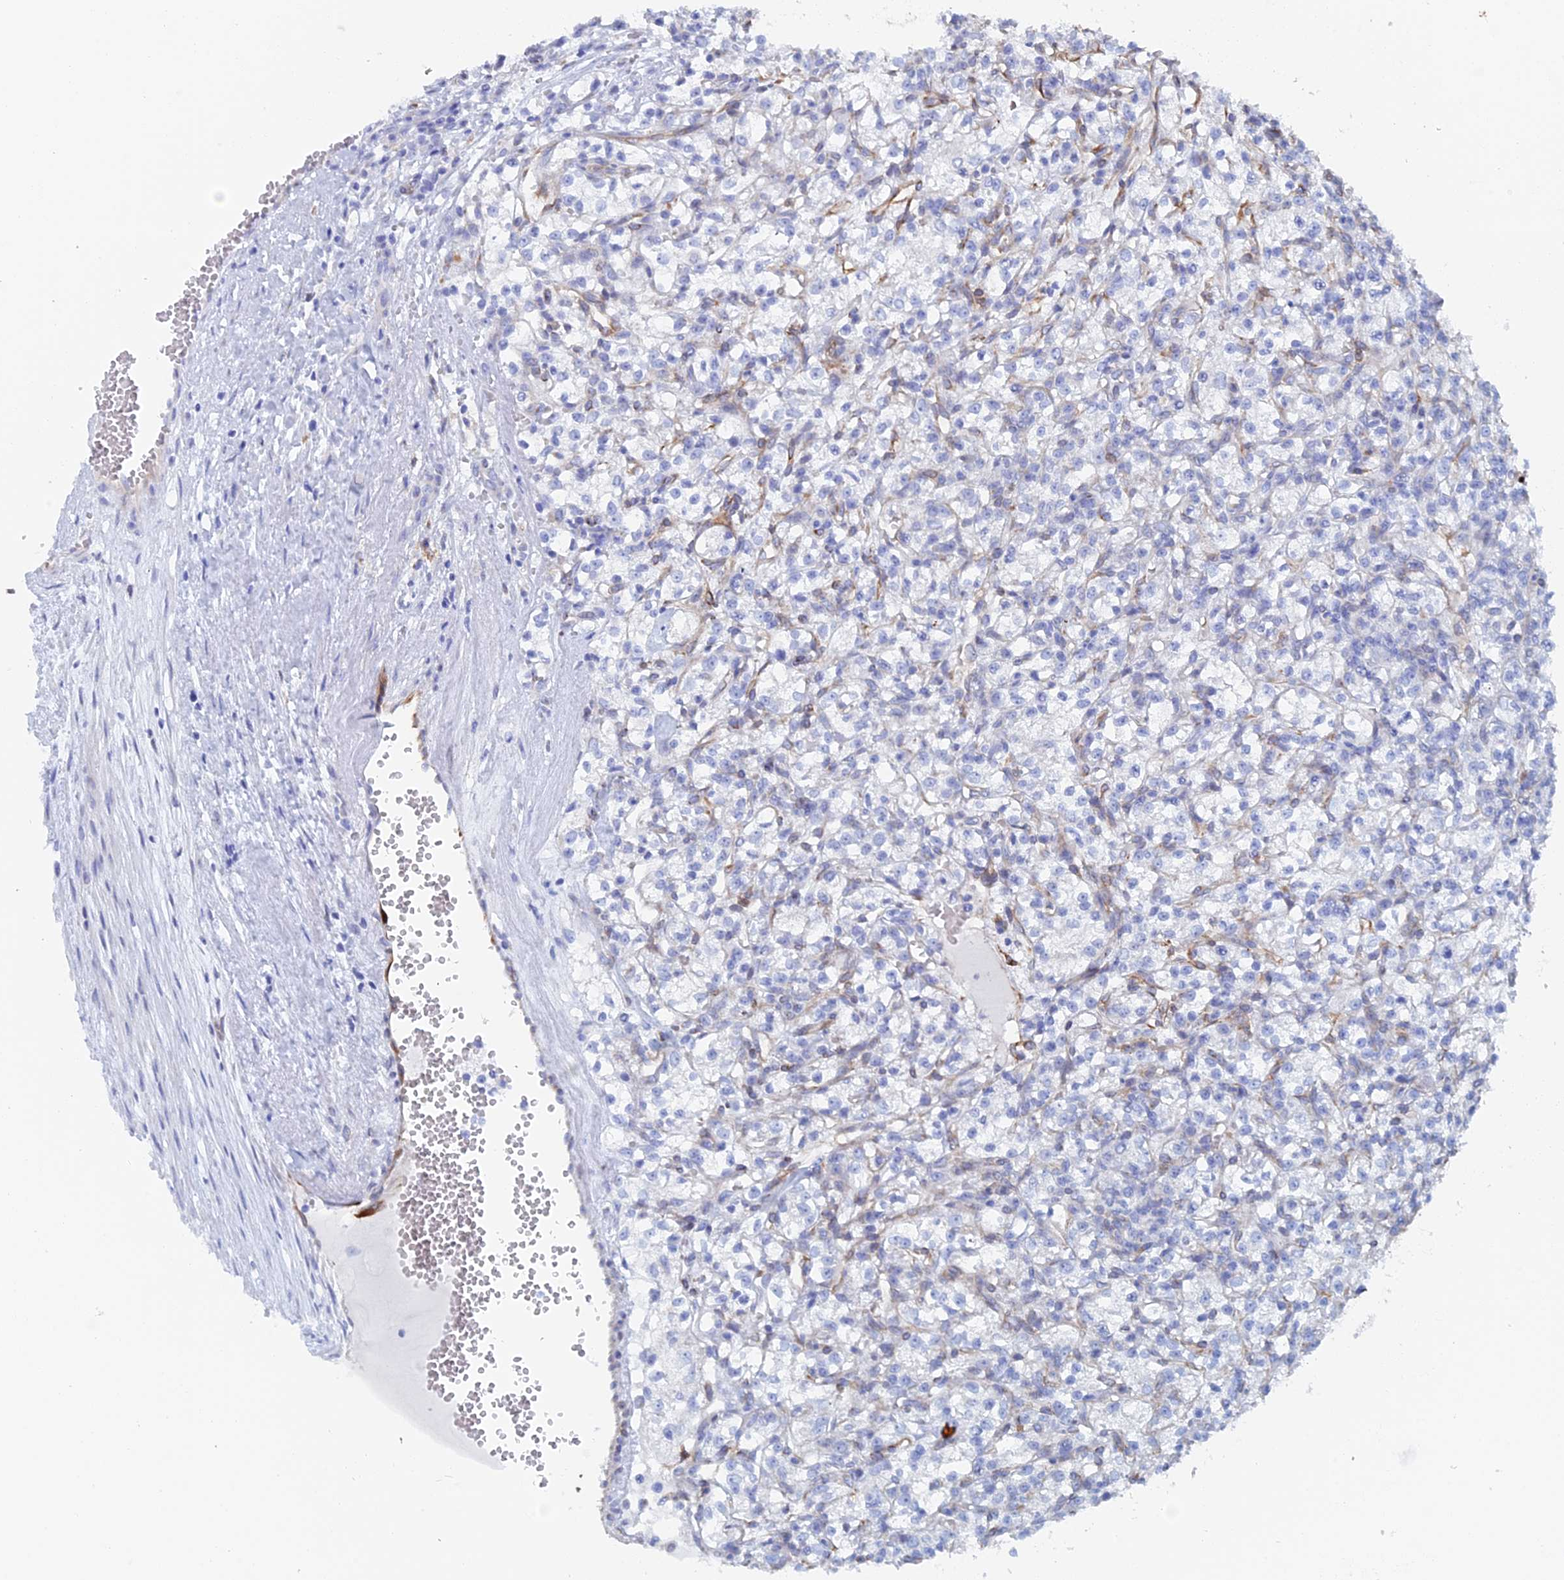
{"staining": {"intensity": "negative", "quantity": "none", "location": "none"}, "tissue": "renal cancer", "cell_type": "Tumor cells", "image_type": "cancer", "snomed": [{"axis": "morphology", "description": "Adenocarcinoma, NOS"}, {"axis": "topography", "description": "Kidney"}], "caption": "Immunohistochemistry (IHC) image of neoplastic tissue: renal cancer (adenocarcinoma) stained with DAB (3,3'-diaminobenzidine) exhibits no significant protein staining in tumor cells.", "gene": "COG7", "patient": {"sex": "female", "age": 59}}